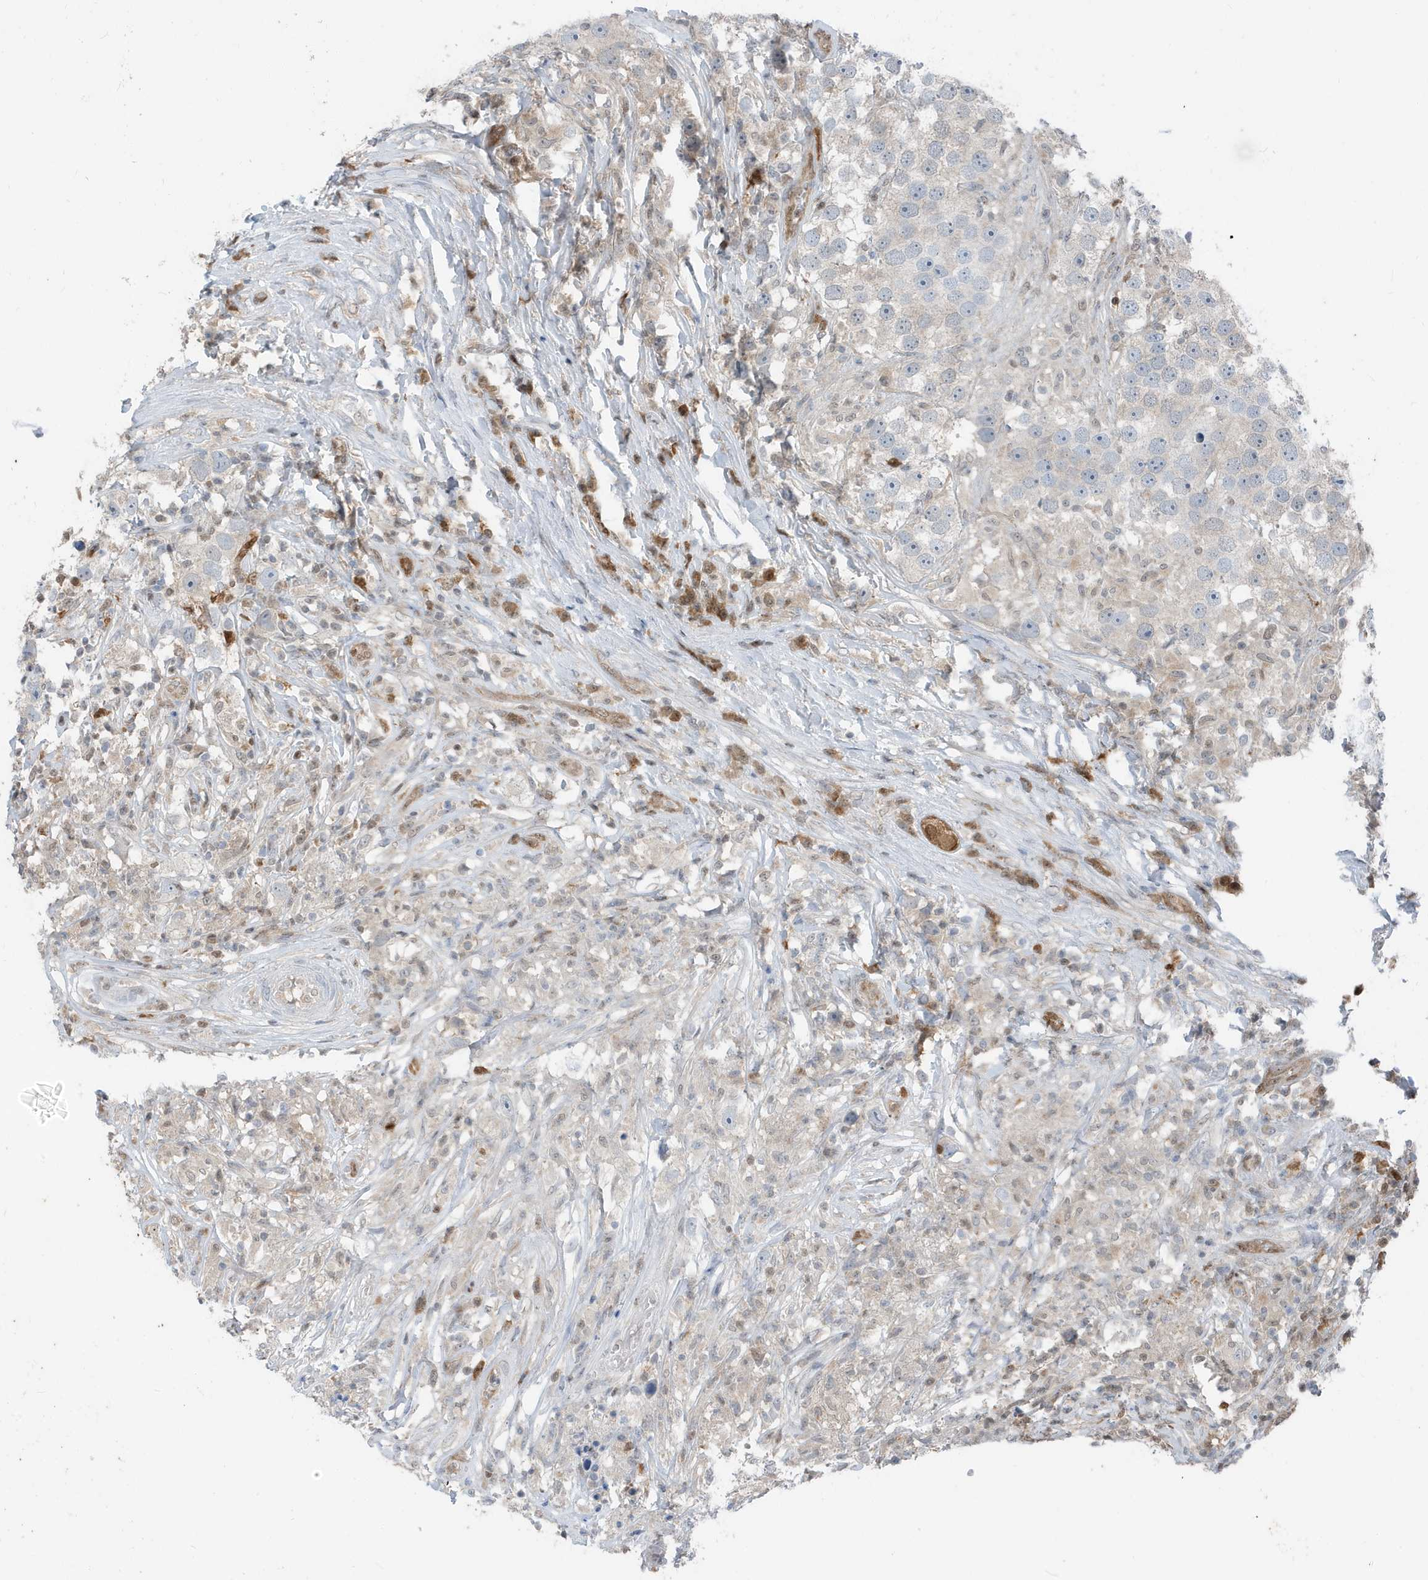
{"staining": {"intensity": "negative", "quantity": "none", "location": "none"}, "tissue": "testis cancer", "cell_type": "Tumor cells", "image_type": "cancer", "snomed": [{"axis": "morphology", "description": "Seminoma, NOS"}, {"axis": "topography", "description": "Testis"}], "caption": "Micrograph shows no protein positivity in tumor cells of seminoma (testis) tissue.", "gene": "NCOA7", "patient": {"sex": "male", "age": 49}}